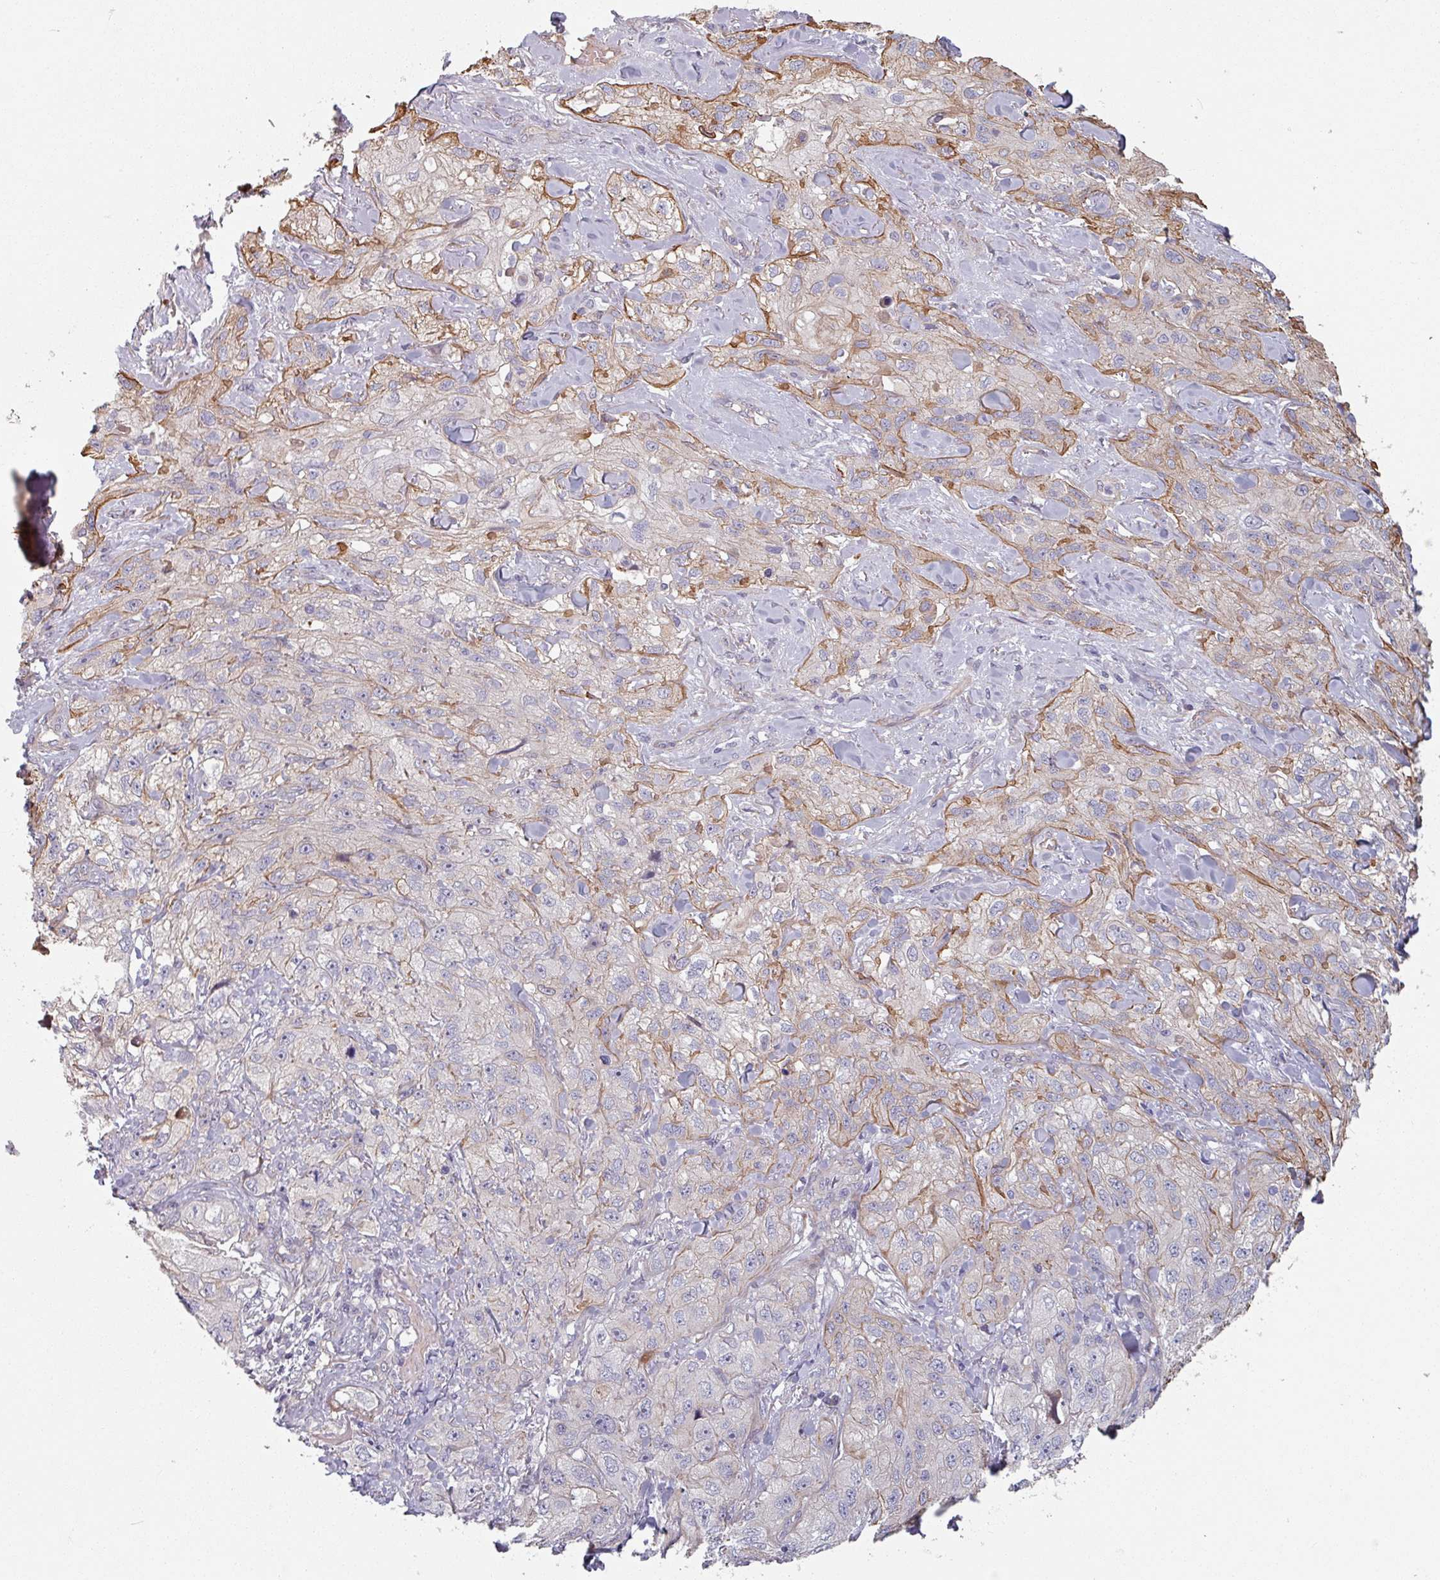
{"staining": {"intensity": "moderate", "quantity": "25%-75%", "location": "cytoplasmic/membranous"}, "tissue": "skin cancer", "cell_type": "Tumor cells", "image_type": "cancer", "snomed": [{"axis": "morphology", "description": "Squamous cell carcinoma, NOS"}, {"axis": "topography", "description": "Skin"}, {"axis": "topography", "description": "Vulva"}], "caption": "Protein staining by immunohistochemistry displays moderate cytoplasmic/membranous expression in approximately 25%-75% of tumor cells in squamous cell carcinoma (skin).", "gene": "C4BPB", "patient": {"sex": "female", "age": 86}}